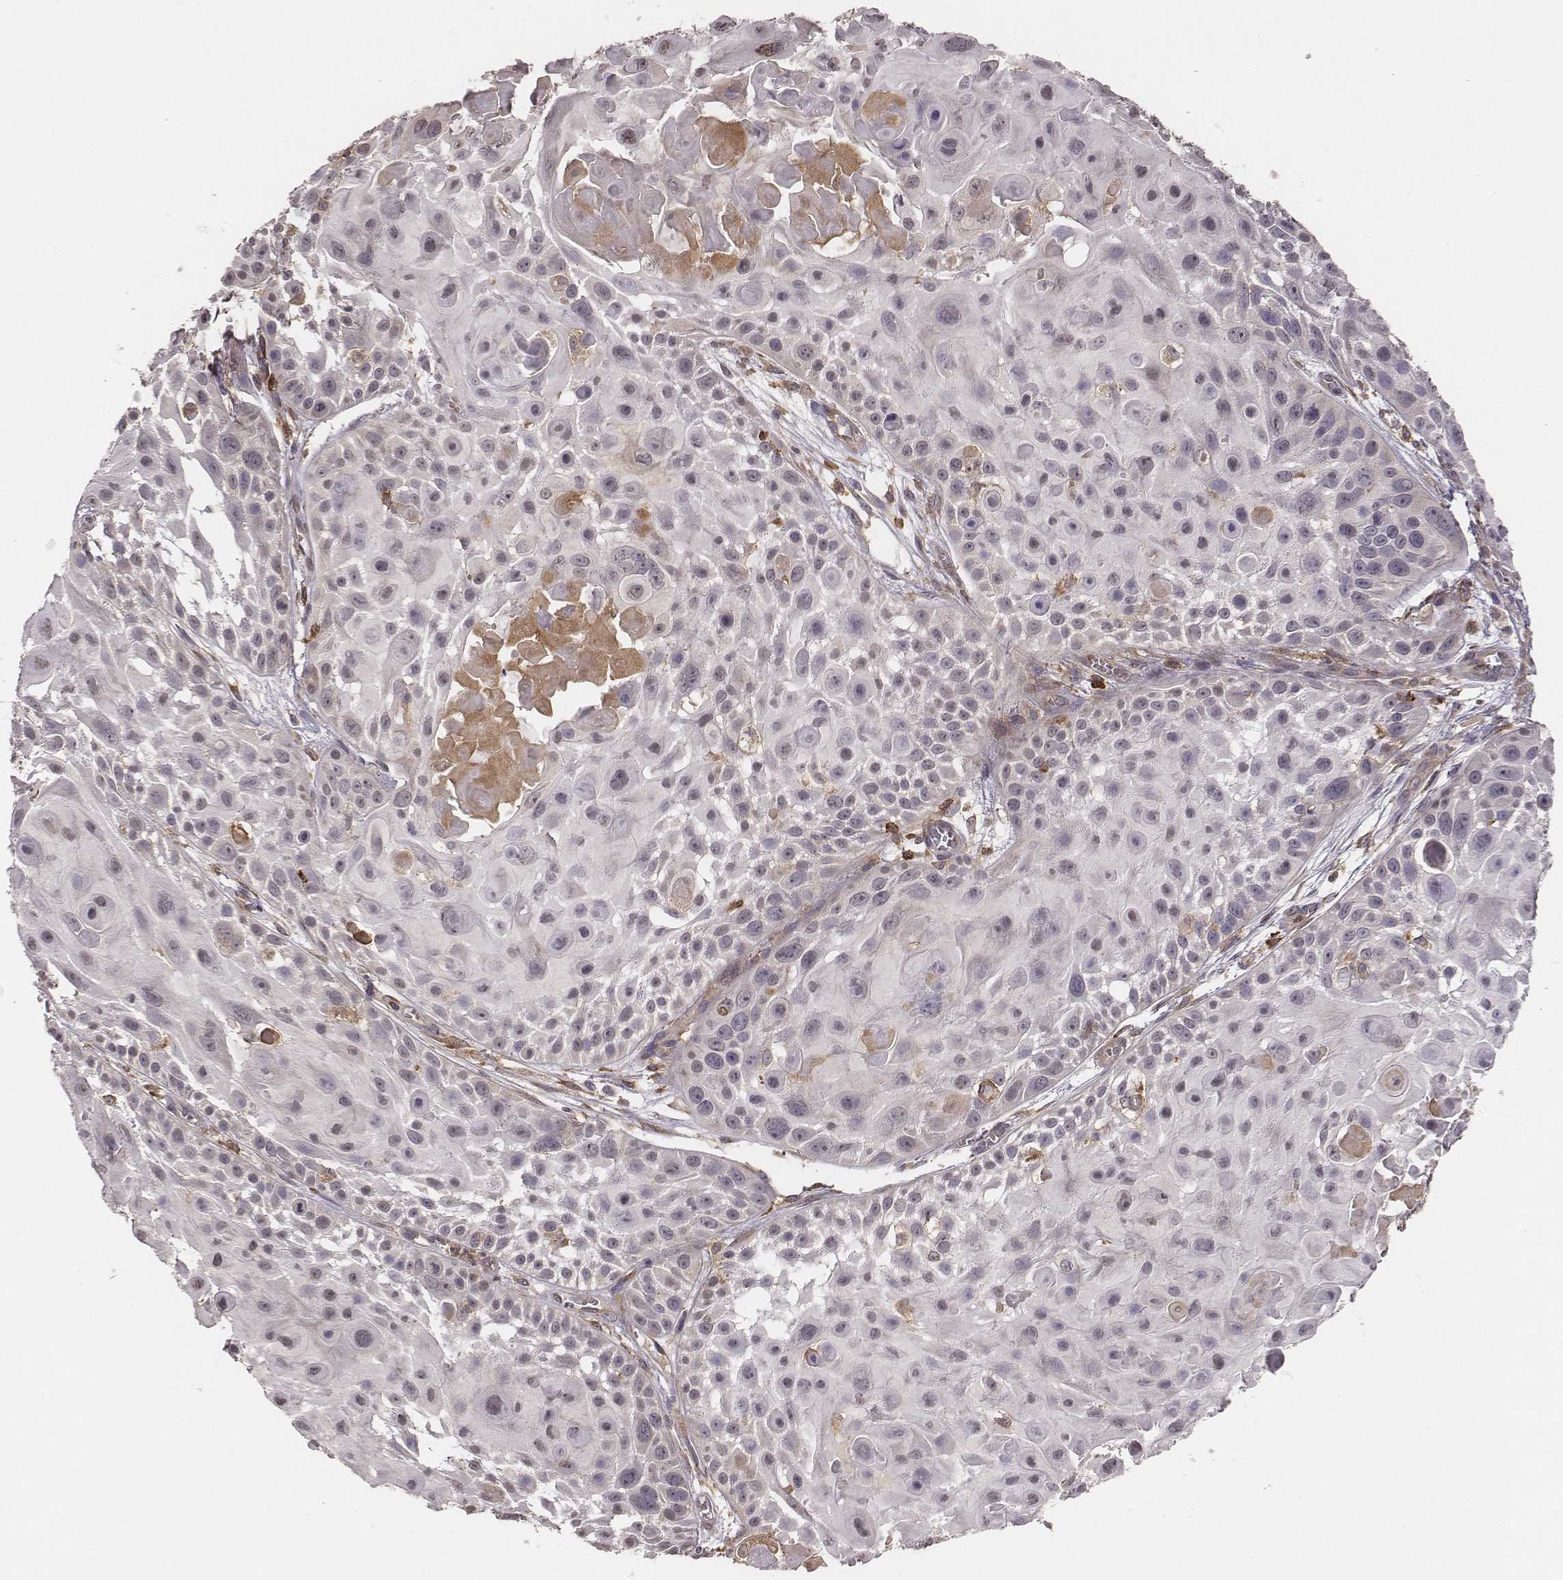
{"staining": {"intensity": "negative", "quantity": "none", "location": "none"}, "tissue": "skin cancer", "cell_type": "Tumor cells", "image_type": "cancer", "snomed": [{"axis": "morphology", "description": "Squamous cell carcinoma, NOS"}, {"axis": "topography", "description": "Skin"}, {"axis": "topography", "description": "Anal"}], "caption": "Immunohistochemistry histopathology image of human skin cancer stained for a protein (brown), which demonstrates no expression in tumor cells.", "gene": "PILRA", "patient": {"sex": "female", "age": 75}}